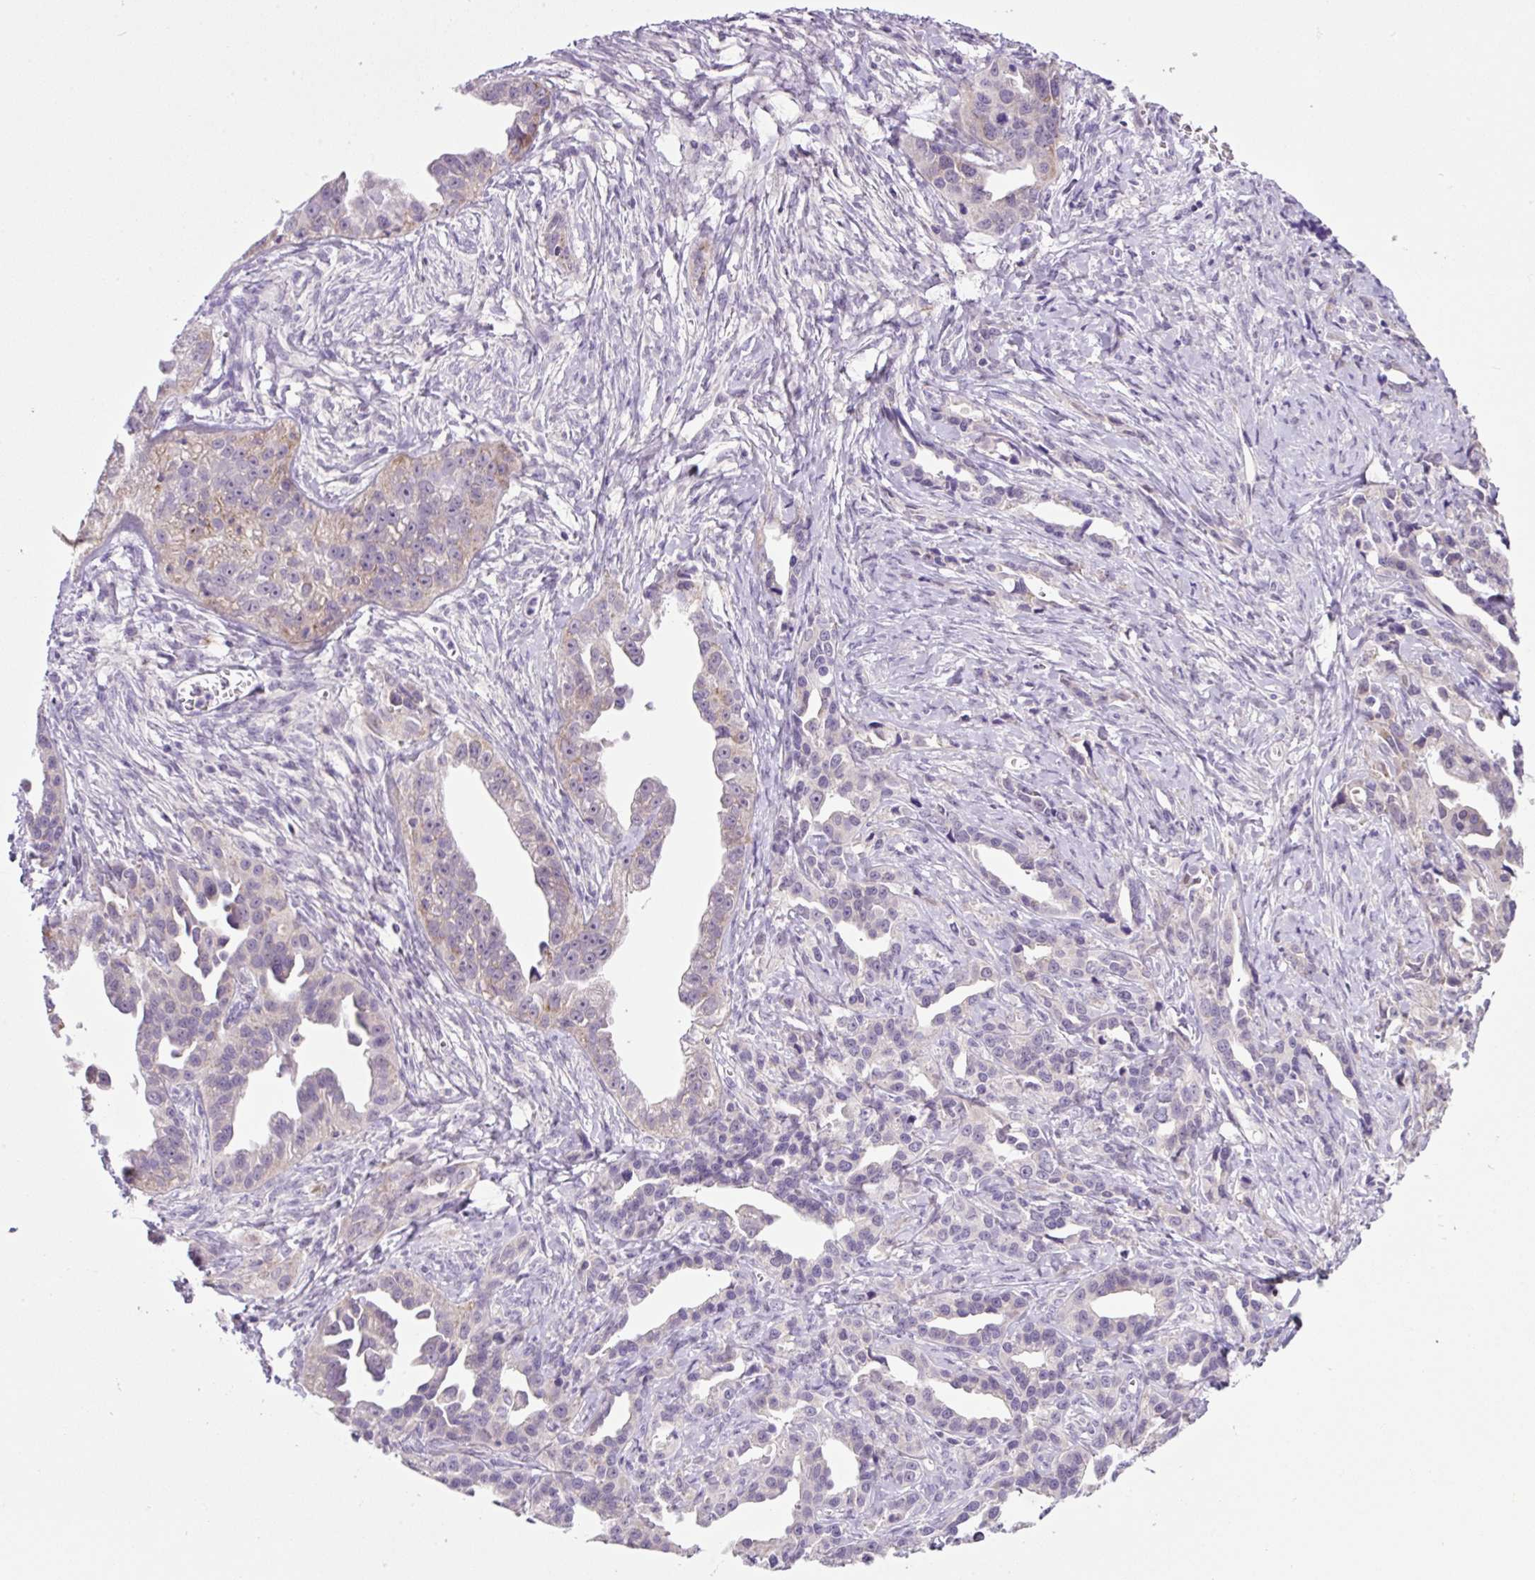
{"staining": {"intensity": "weak", "quantity": "<25%", "location": "cytoplasmic/membranous"}, "tissue": "ovarian cancer", "cell_type": "Tumor cells", "image_type": "cancer", "snomed": [{"axis": "morphology", "description": "Cystadenocarcinoma, serous, NOS"}, {"axis": "topography", "description": "Ovary"}], "caption": "Micrograph shows no significant protein staining in tumor cells of ovarian serous cystadenocarcinoma. Brightfield microscopy of immunohistochemistry stained with DAB (brown) and hematoxylin (blue), captured at high magnification.", "gene": "OGDHL", "patient": {"sex": "female", "age": 75}}